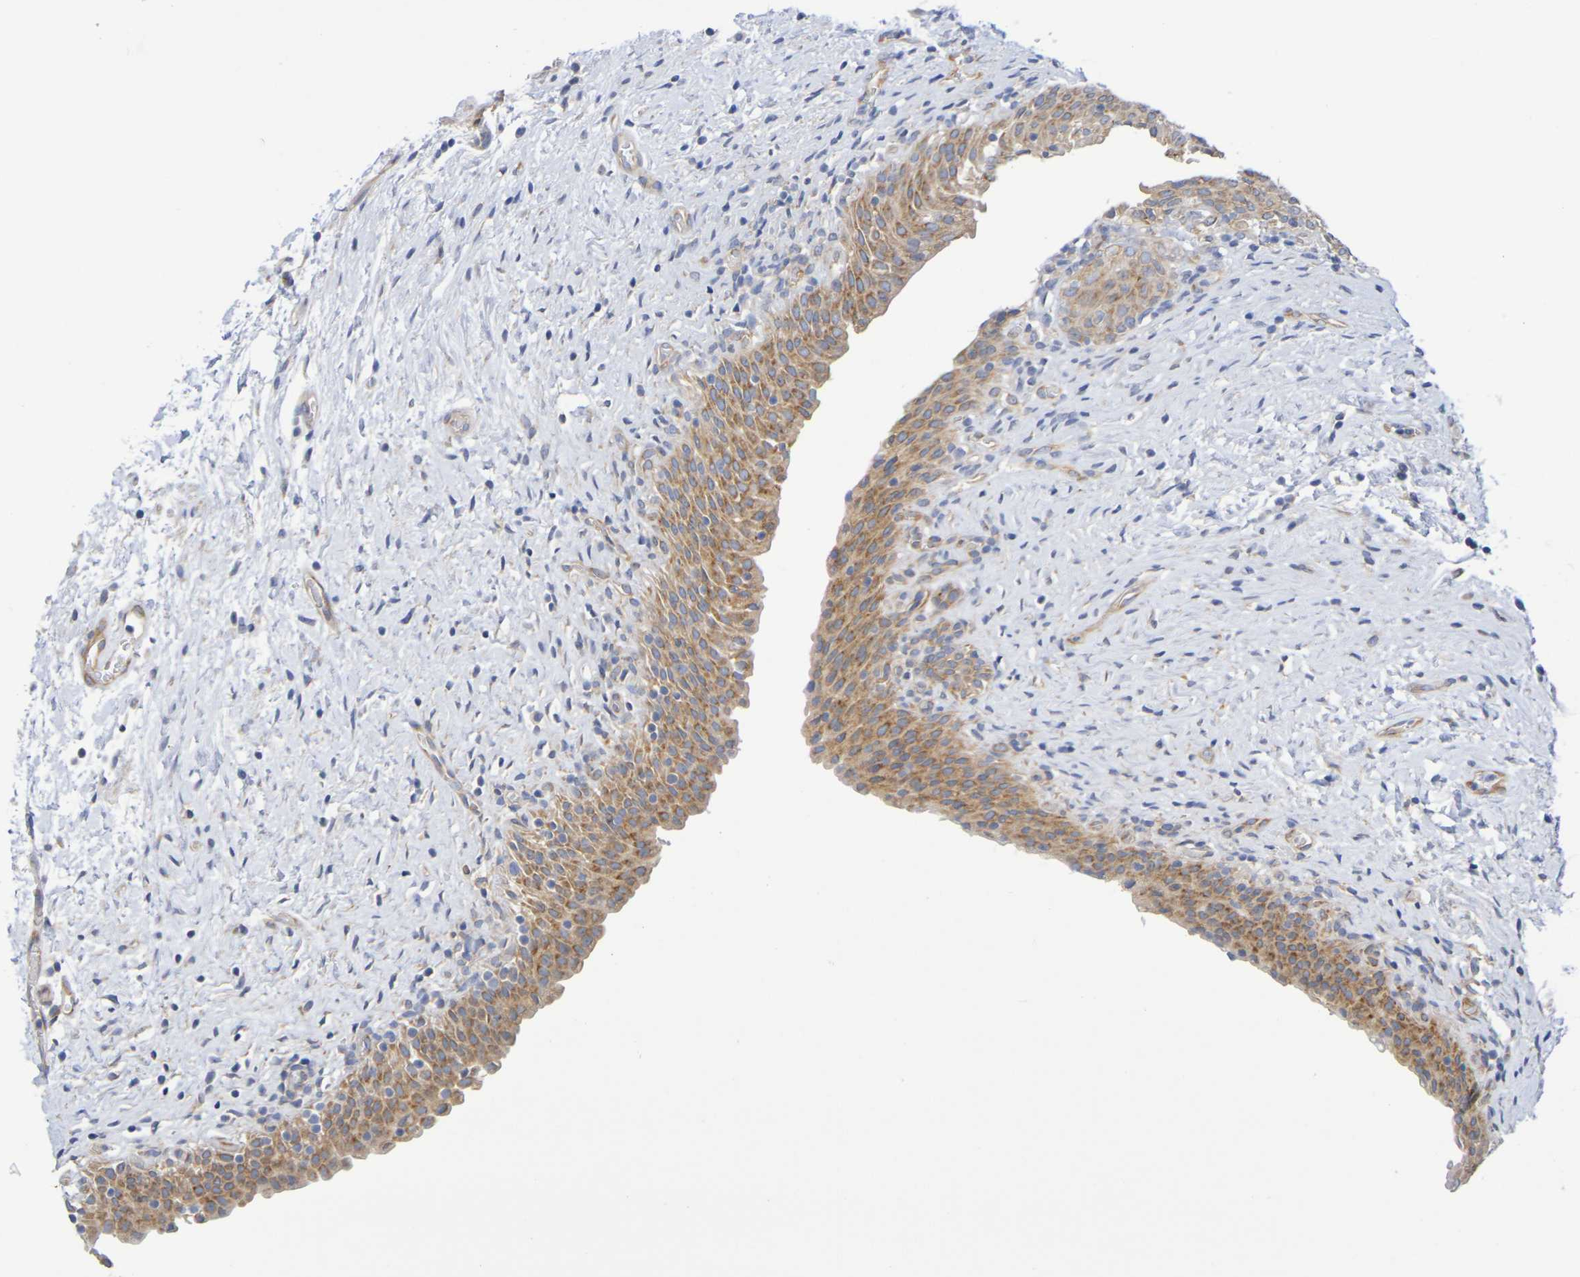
{"staining": {"intensity": "moderate", "quantity": ">75%", "location": "cytoplasmic/membranous"}, "tissue": "urinary bladder", "cell_type": "Urothelial cells", "image_type": "normal", "snomed": [{"axis": "morphology", "description": "Normal tissue, NOS"}, {"axis": "topography", "description": "Urinary bladder"}], "caption": "Moderate cytoplasmic/membranous positivity for a protein is appreciated in approximately >75% of urothelial cells of benign urinary bladder using immunohistochemistry (IHC).", "gene": "TMCC3", "patient": {"sex": "male", "age": 51}}